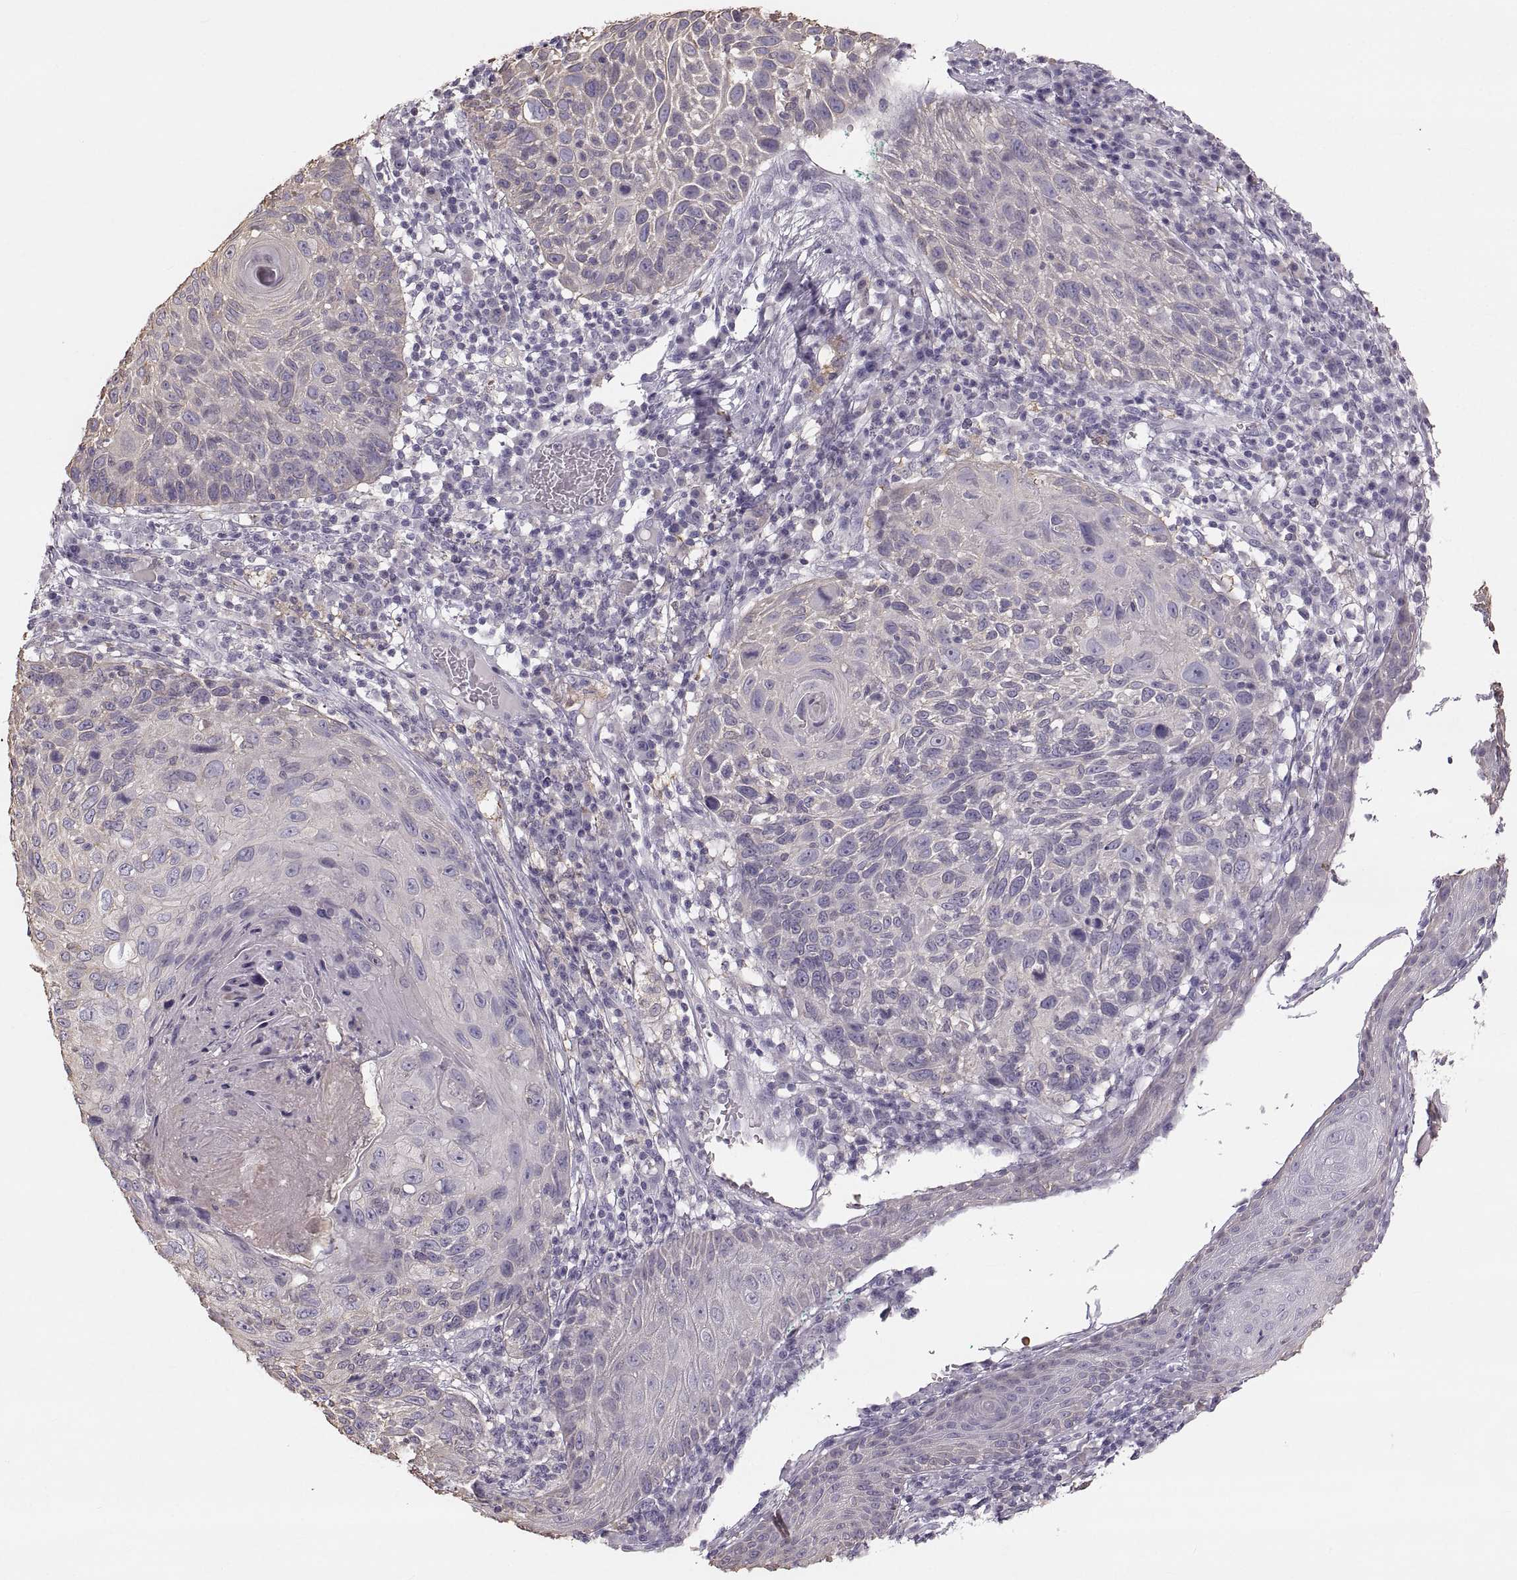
{"staining": {"intensity": "negative", "quantity": "none", "location": "none"}, "tissue": "skin cancer", "cell_type": "Tumor cells", "image_type": "cancer", "snomed": [{"axis": "morphology", "description": "Squamous cell carcinoma, NOS"}, {"axis": "topography", "description": "Skin"}], "caption": "Squamous cell carcinoma (skin) stained for a protein using immunohistochemistry reveals no positivity tumor cells.", "gene": "RUNDC3A", "patient": {"sex": "male", "age": 92}}